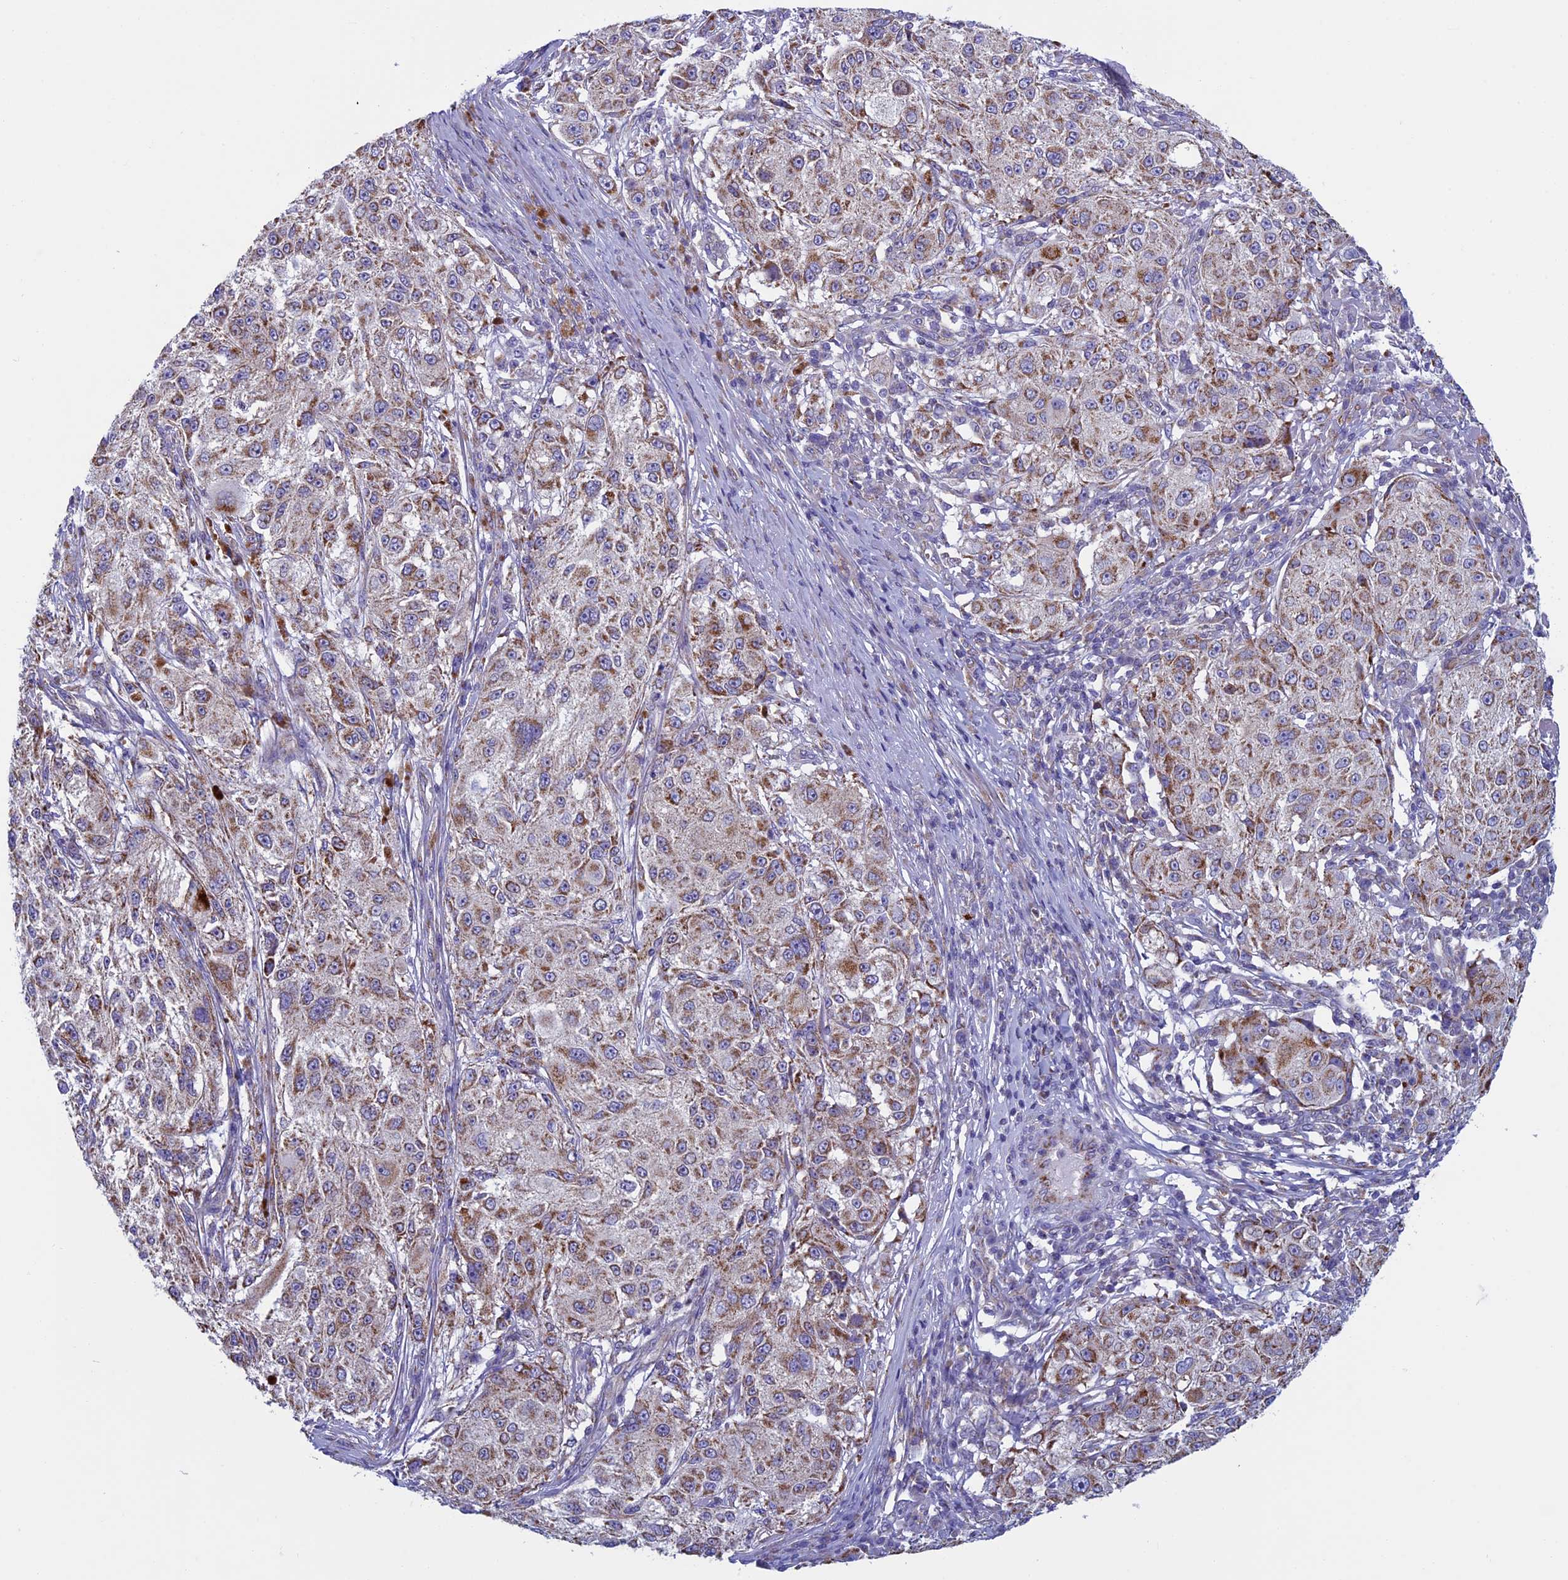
{"staining": {"intensity": "moderate", "quantity": ">75%", "location": "cytoplasmic/membranous"}, "tissue": "melanoma", "cell_type": "Tumor cells", "image_type": "cancer", "snomed": [{"axis": "morphology", "description": "Necrosis, NOS"}, {"axis": "morphology", "description": "Malignant melanoma, NOS"}, {"axis": "topography", "description": "Skin"}], "caption": "Malignant melanoma tissue reveals moderate cytoplasmic/membranous expression in about >75% of tumor cells", "gene": "MFSD12", "patient": {"sex": "female", "age": 87}}